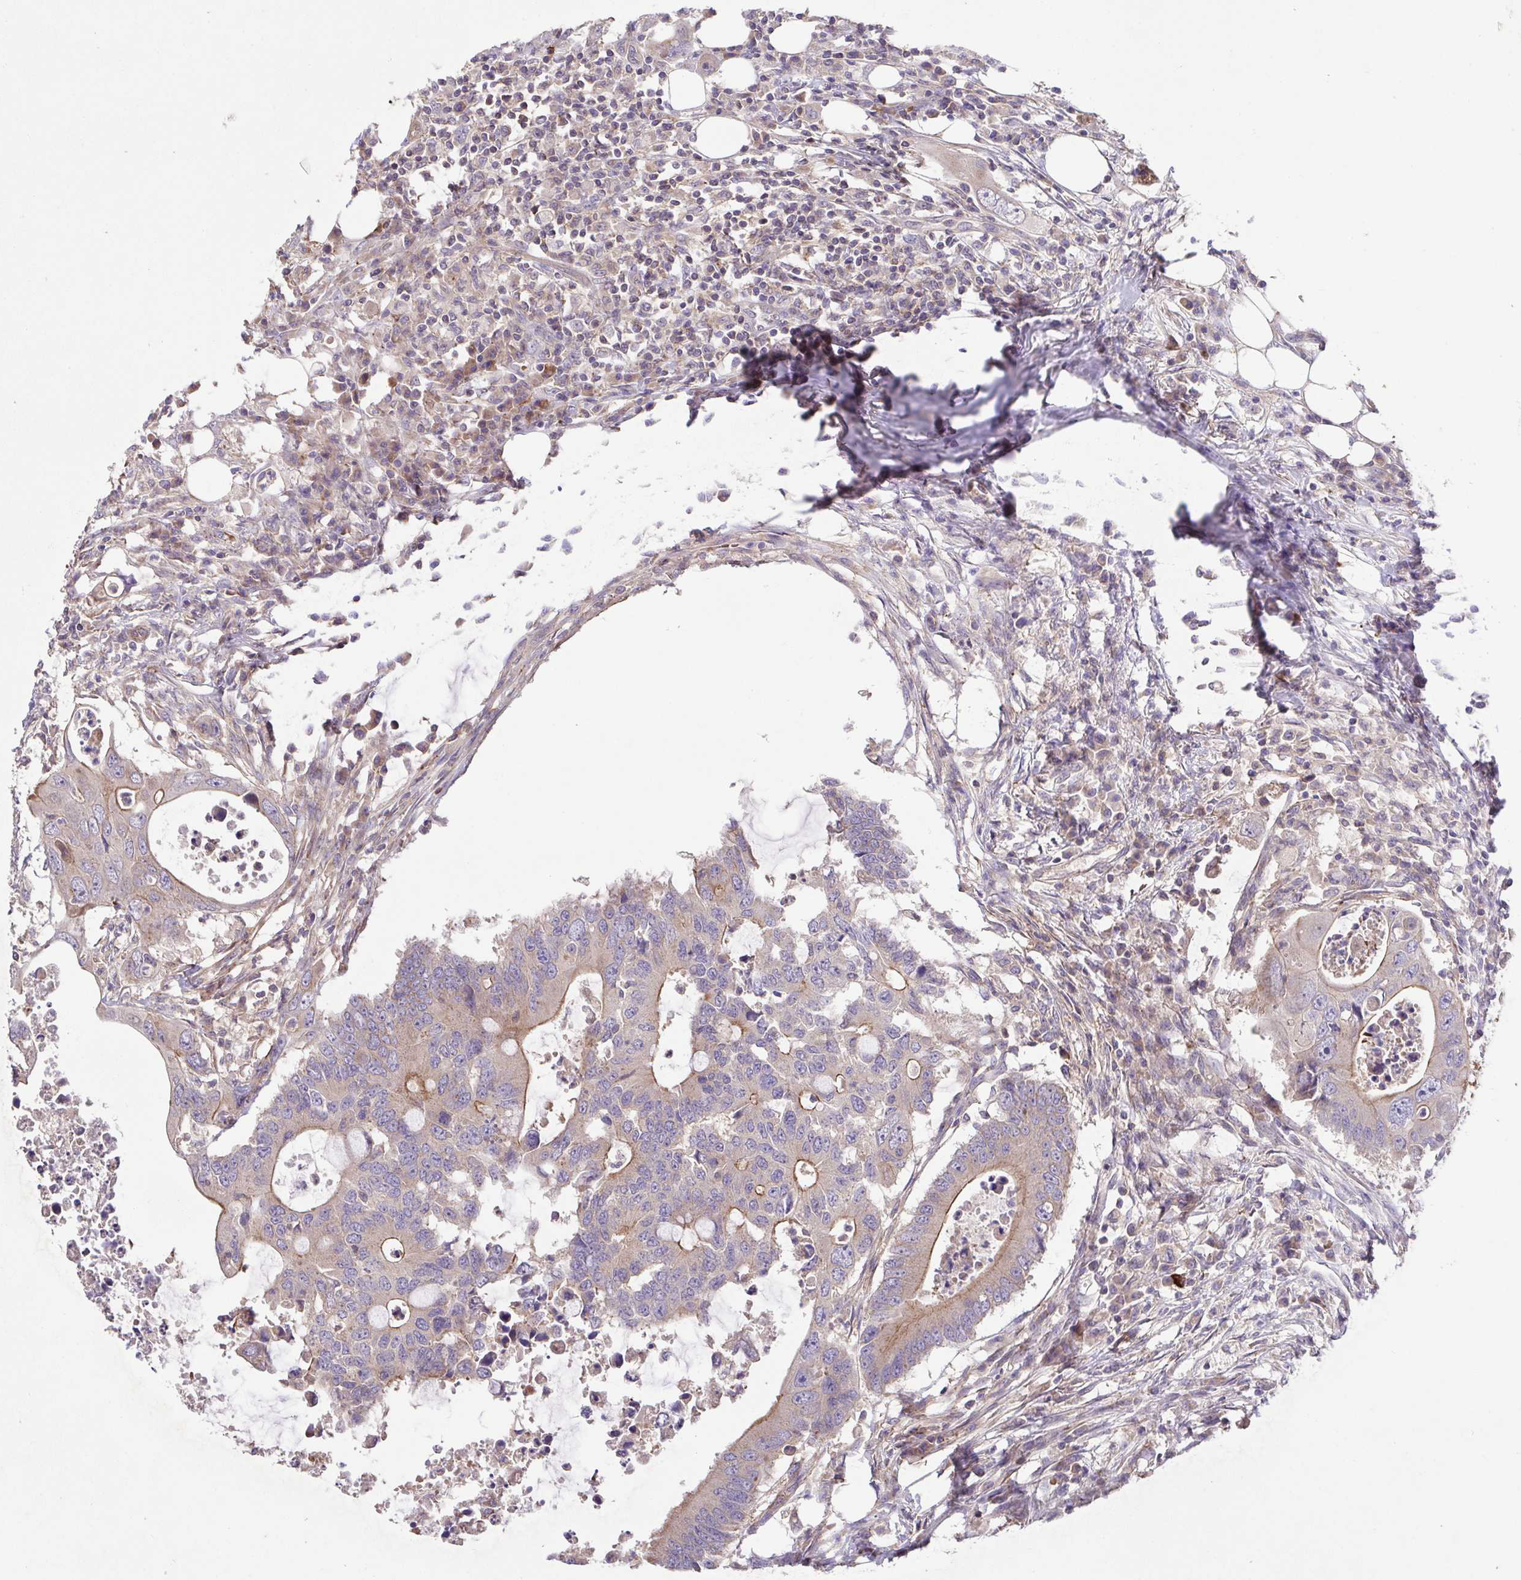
{"staining": {"intensity": "moderate", "quantity": "<25%", "location": "cytoplasmic/membranous"}, "tissue": "colorectal cancer", "cell_type": "Tumor cells", "image_type": "cancer", "snomed": [{"axis": "morphology", "description": "Adenocarcinoma, NOS"}, {"axis": "topography", "description": "Colon"}], "caption": "Immunohistochemistry (IHC) photomicrograph of neoplastic tissue: adenocarcinoma (colorectal) stained using immunohistochemistry (IHC) exhibits low levels of moderate protein expression localized specifically in the cytoplasmic/membranous of tumor cells, appearing as a cytoplasmic/membranous brown color.", "gene": "IDE", "patient": {"sex": "male", "age": 71}}